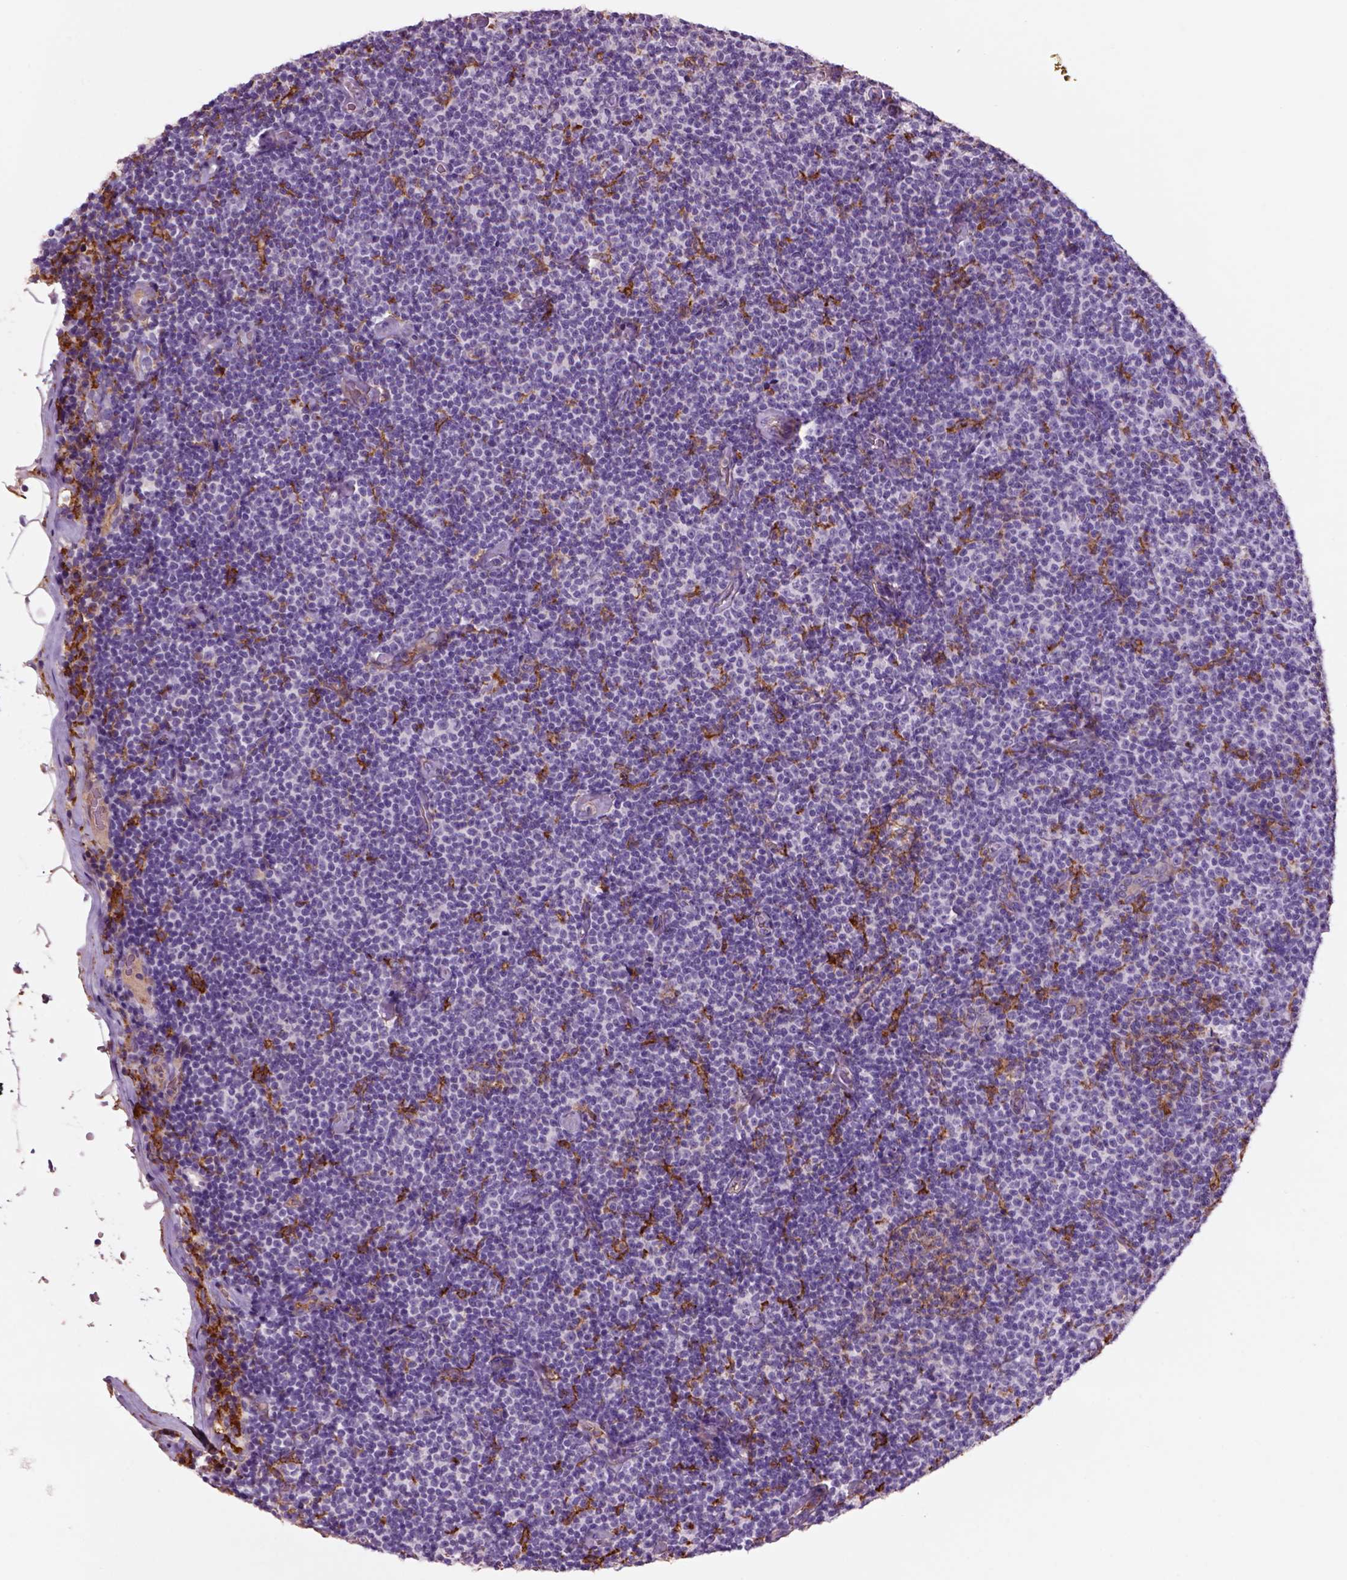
{"staining": {"intensity": "negative", "quantity": "none", "location": "none"}, "tissue": "lymphoma", "cell_type": "Tumor cells", "image_type": "cancer", "snomed": [{"axis": "morphology", "description": "Malignant lymphoma, non-Hodgkin's type, Low grade"}, {"axis": "topography", "description": "Lymph node"}], "caption": "An immunohistochemistry histopathology image of lymphoma is shown. There is no staining in tumor cells of lymphoma.", "gene": "CD14", "patient": {"sex": "male", "age": 81}}